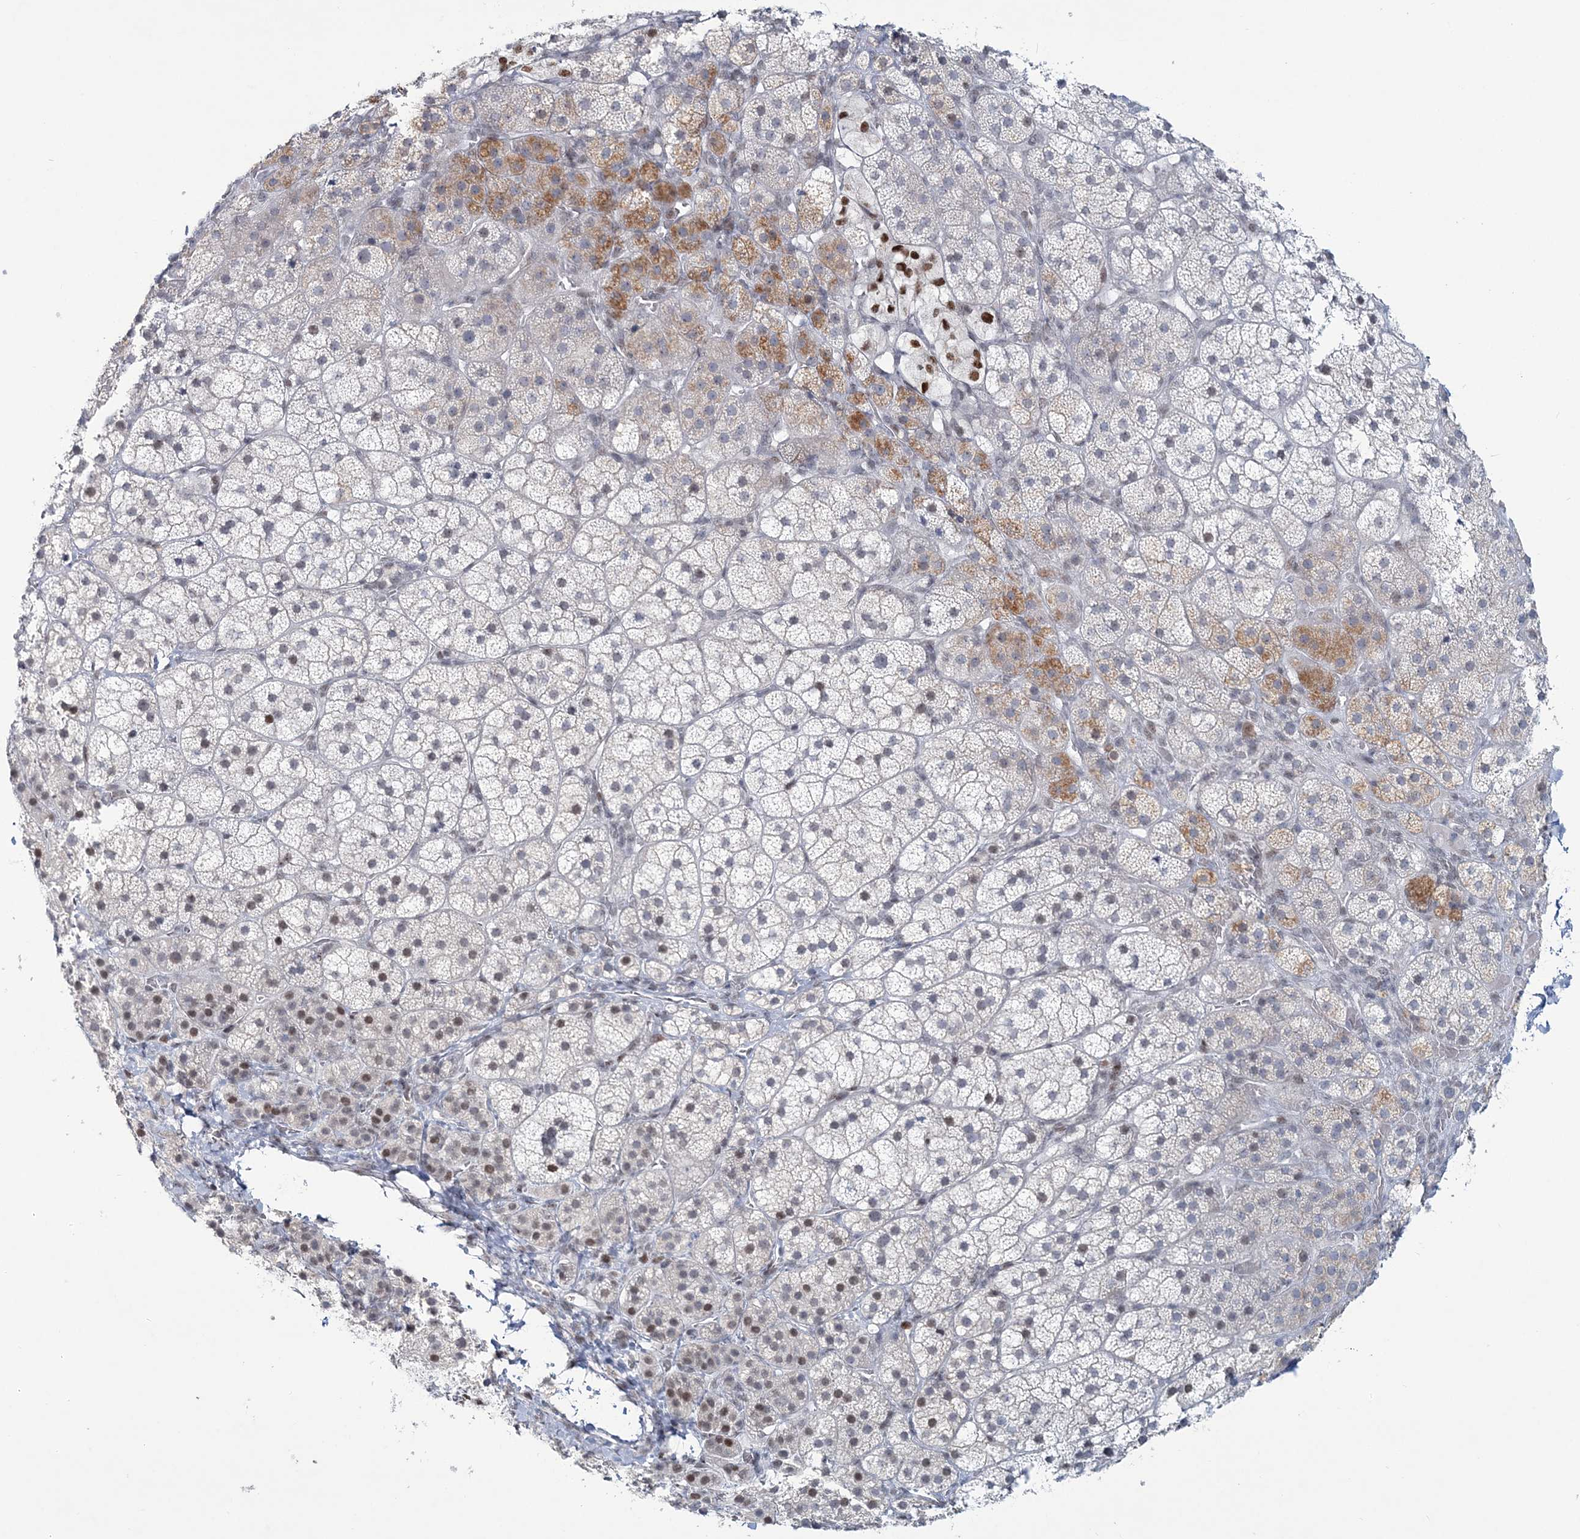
{"staining": {"intensity": "moderate", "quantity": "25%-75%", "location": "cytoplasmic/membranous,nuclear"}, "tissue": "adrenal gland", "cell_type": "Glandular cells", "image_type": "normal", "snomed": [{"axis": "morphology", "description": "Normal tissue, NOS"}, {"axis": "topography", "description": "Adrenal gland"}], "caption": "Benign adrenal gland shows moderate cytoplasmic/membranous,nuclear staining in approximately 25%-75% of glandular cells The protein is stained brown, and the nuclei are stained in blue (DAB IHC with brightfield microscopy, high magnification)..", "gene": "LRRFIP2", "patient": {"sex": "female", "age": 44}}